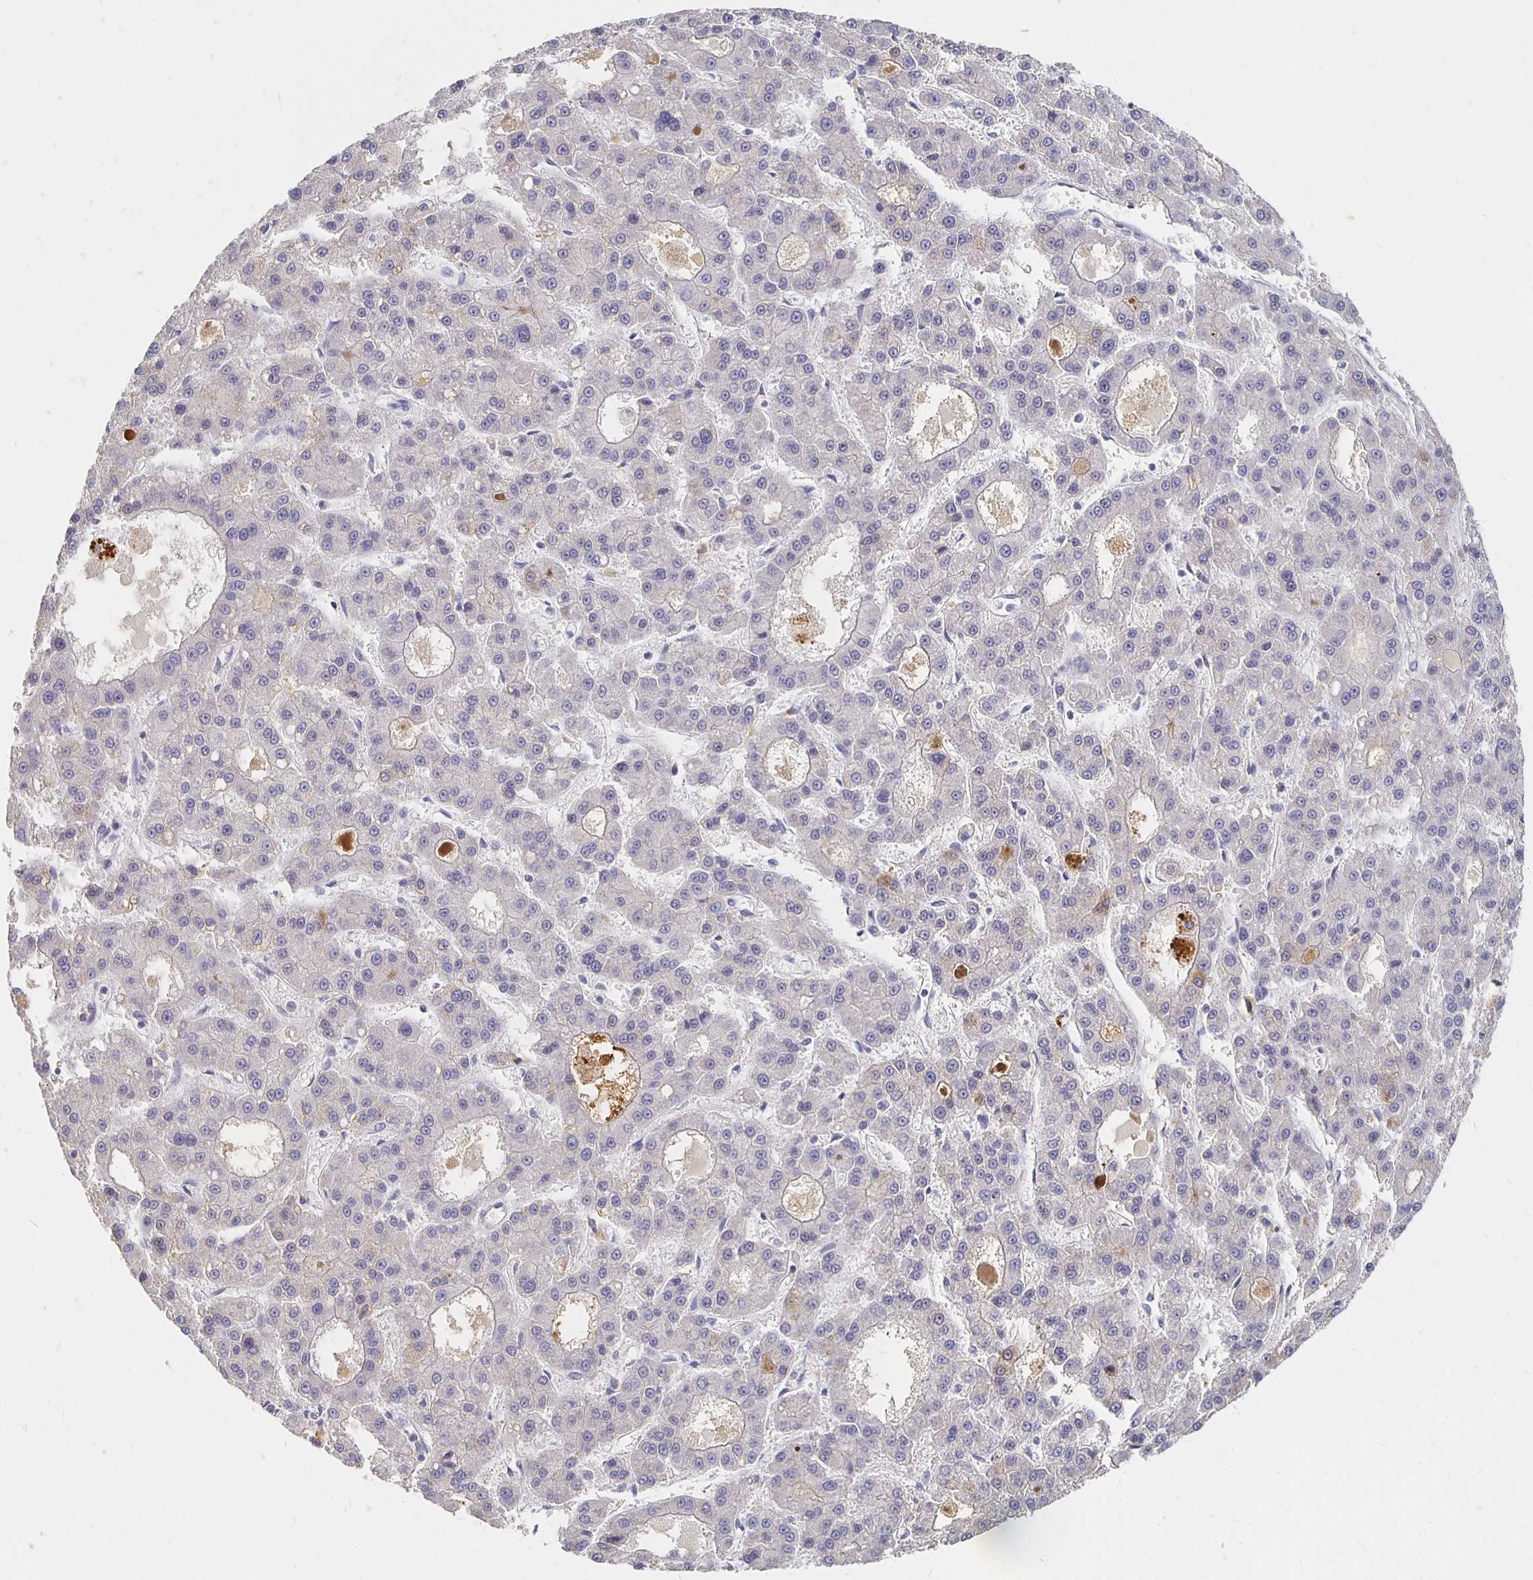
{"staining": {"intensity": "negative", "quantity": "none", "location": "none"}, "tissue": "liver cancer", "cell_type": "Tumor cells", "image_type": "cancer", "snomed": [{"axis": "morphology", "description": "Carcinoma, Hepatocellular, NOS"}, {"axis": "topography", "description": "Liver"}], "caption": "The micrograph shows no staining of tumor cells in liver hepatocellular carcinoma. The staining was performed using DAB (3,3'-diaminobenzidine) to visualize the protein expression in brown, while the nuclei were stained in blue with hematoxylin (Magnification: 20x).", "gene": "FKRP", "patient": {"sex": "male", "age": 70}}